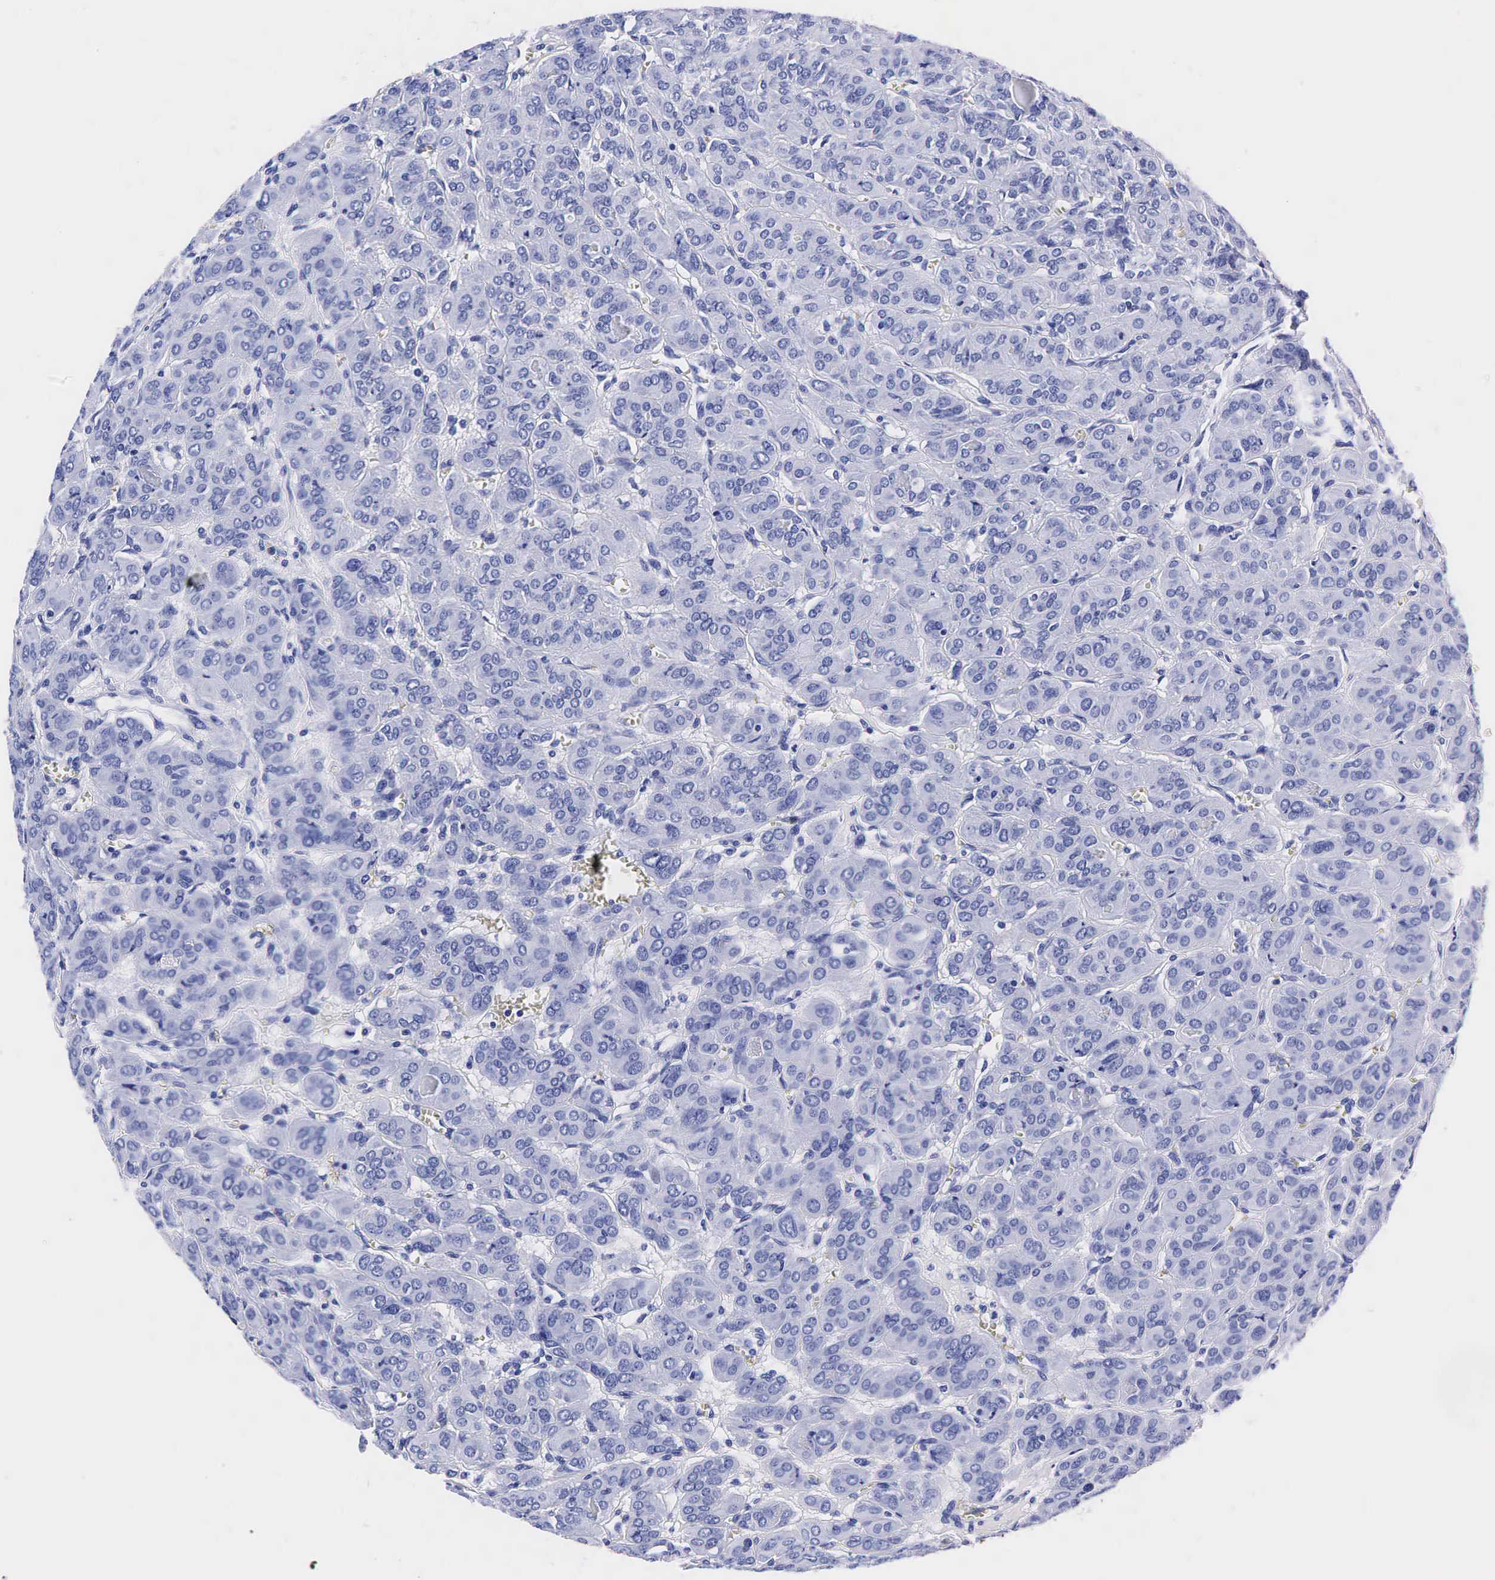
{"staining": {"intensity": "negative", "quantity": "none", "location": "none"}, "tissue": "thyroid cancer", "cell_type": "Tumor cells", "image_type": "cancer", "snomed": [{"axis": "morphology", "description": "Follicular adenoma carcinoma, NOS"}, {"axis": "topography", "description": "Thyroid gland"}], "caption": "High power microscopy image of an IHC photomicrograph of thyroid cancer (follicular adenoma carcinoma), revealing no significant staining in tumor cells. (Stains: DAB IHC with hematoxylin counter stain, Microscopy: brightfield microscopy at high magnification).", "gene": "KLK3", "patient": {"sex": "female", "age": 71}}